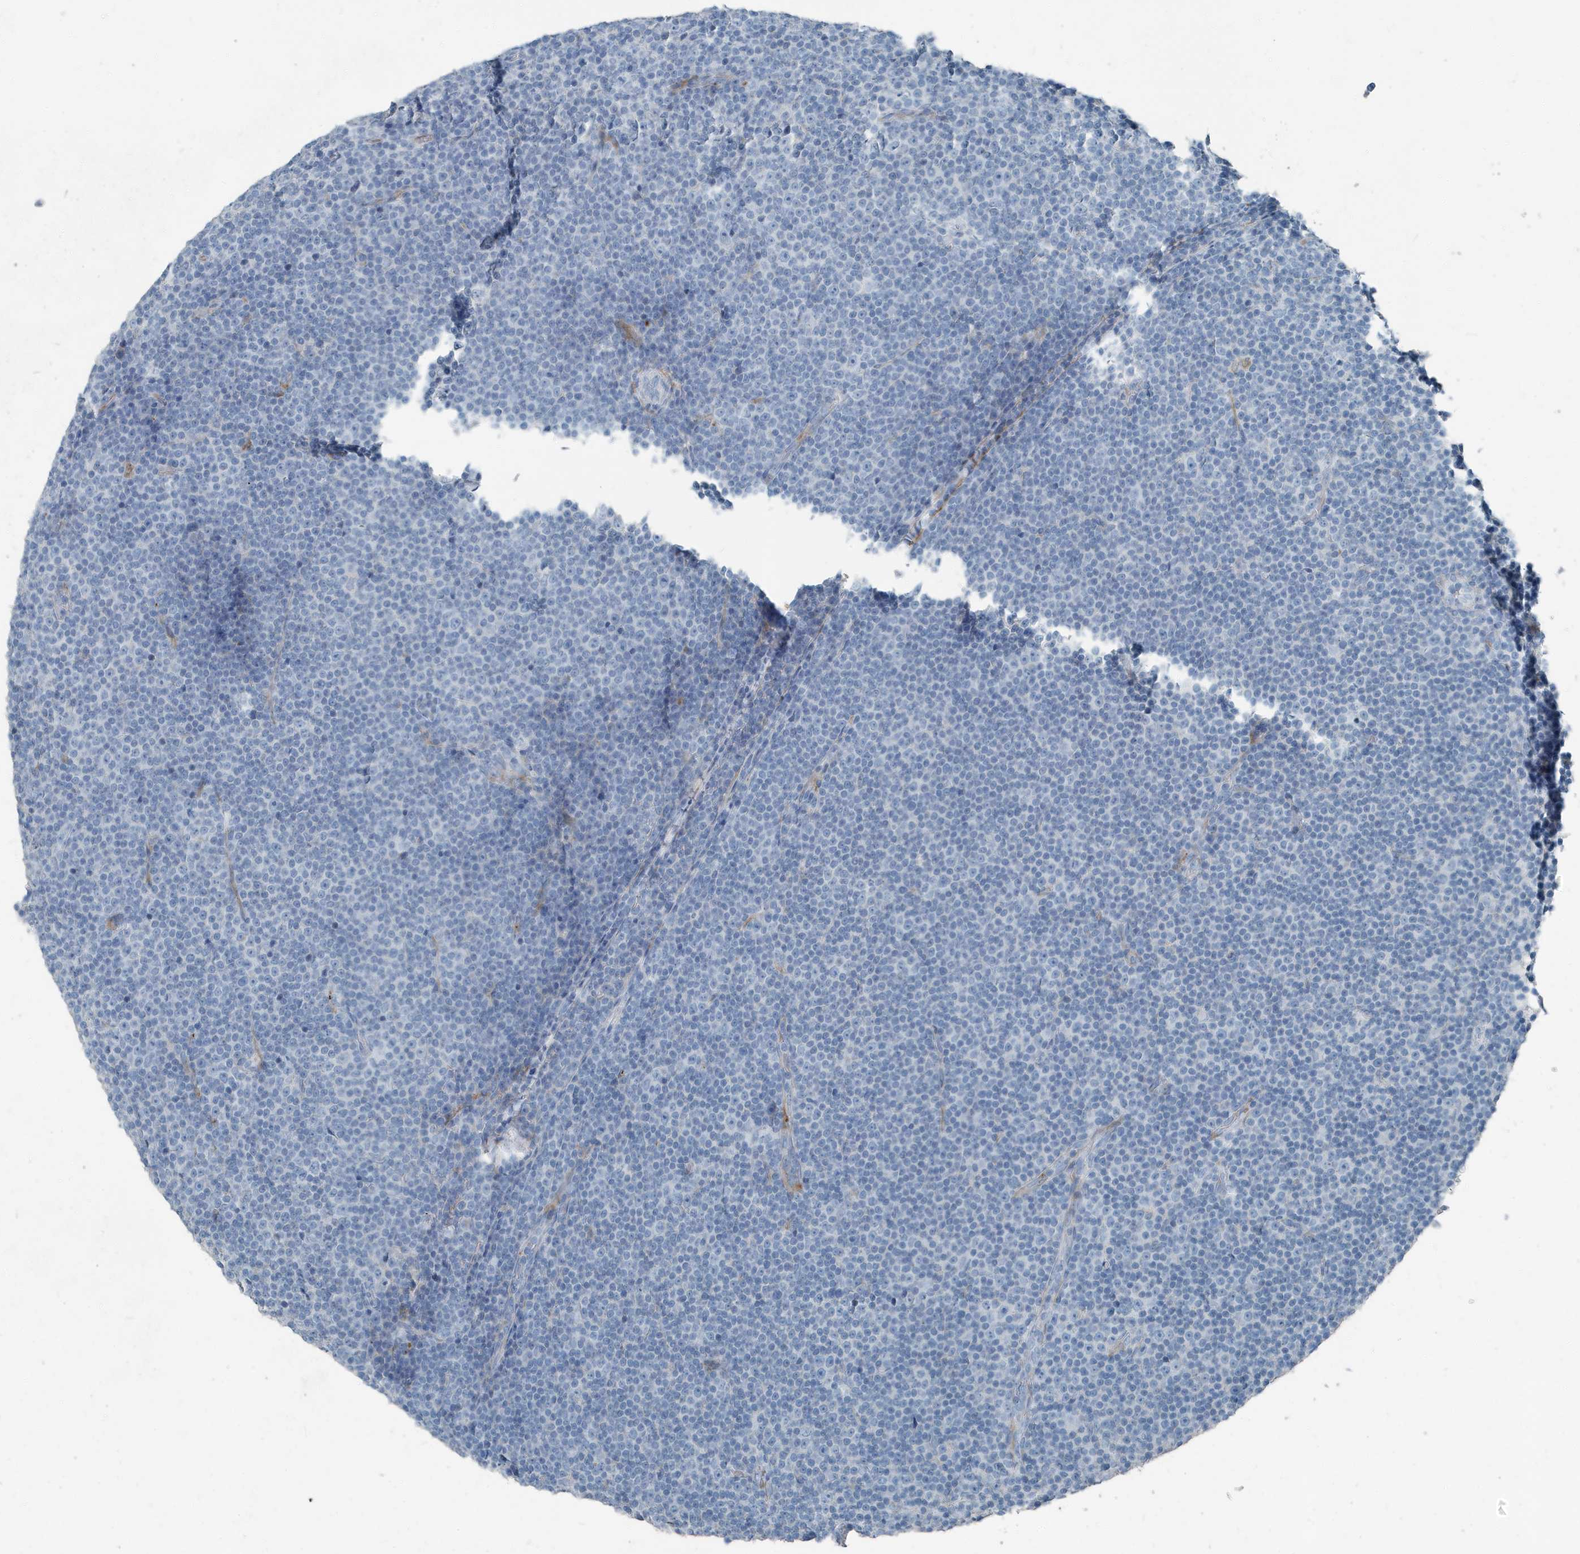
{"staining": {"intensity": "negative", "quantity": "none", "location": "none"}, "tissue": "lymphoma", "cell_type": "Tumor cells", "image_type": "cancer", "snomed": [{"axis": "morphology", "description": "Malignant lymphoma, non-Hodgkin's type, Low grade"}, {"axis": "topography", "description": "Lymph node"}], "caption": "This image is of low-grade malignant lymphoma, non-Hodgkin's type stained with immunohistochemistry to label a protein in brown with the nuclei are counter-stained blue. There is no positivity in tumor cells.", "gene": "FAM162A", "patient": {"sex": "female", "age": 67}}